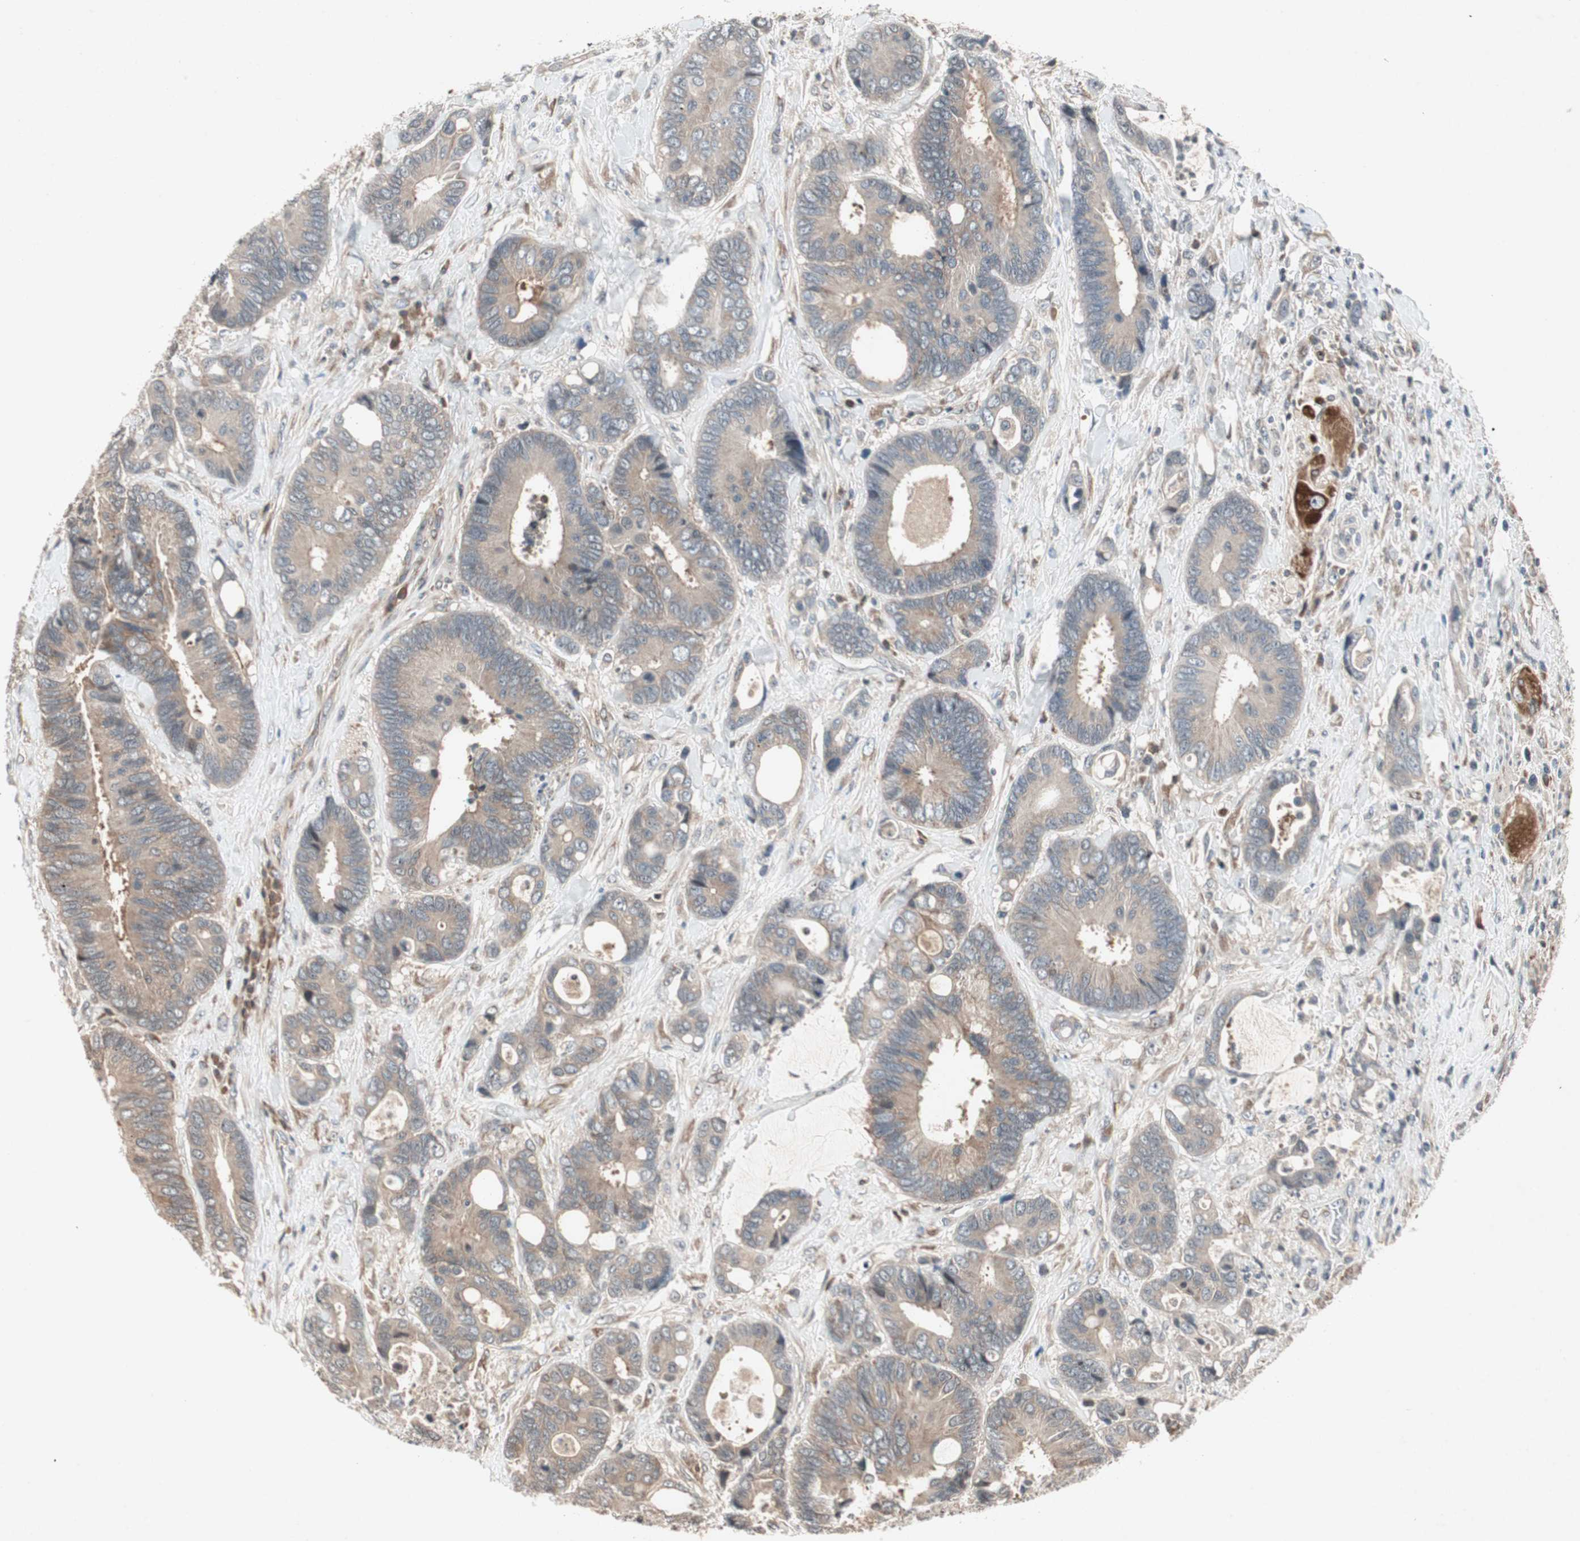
{"staining": {"intensity": "weak", "quantity": "<25%", "location": "cytoplasmic/membranous"}, "tissue": "colorectal cancer", "cell_type": "Tumor cells", "image_type": "cancer", "snomed": [{"axis": "morphology", "description": "Adenocarcinoma, NOS"}, {"axis": "topography", "description": "Rectum"}], "caption": "IHC of human colorectal cancer reveals no staining in tumor cells. (DAB immunohistochemistry (IHC) with hematoxylin counter stain).", "gene": "IRS1", "patient": {"sex": "male", "age": 55}}